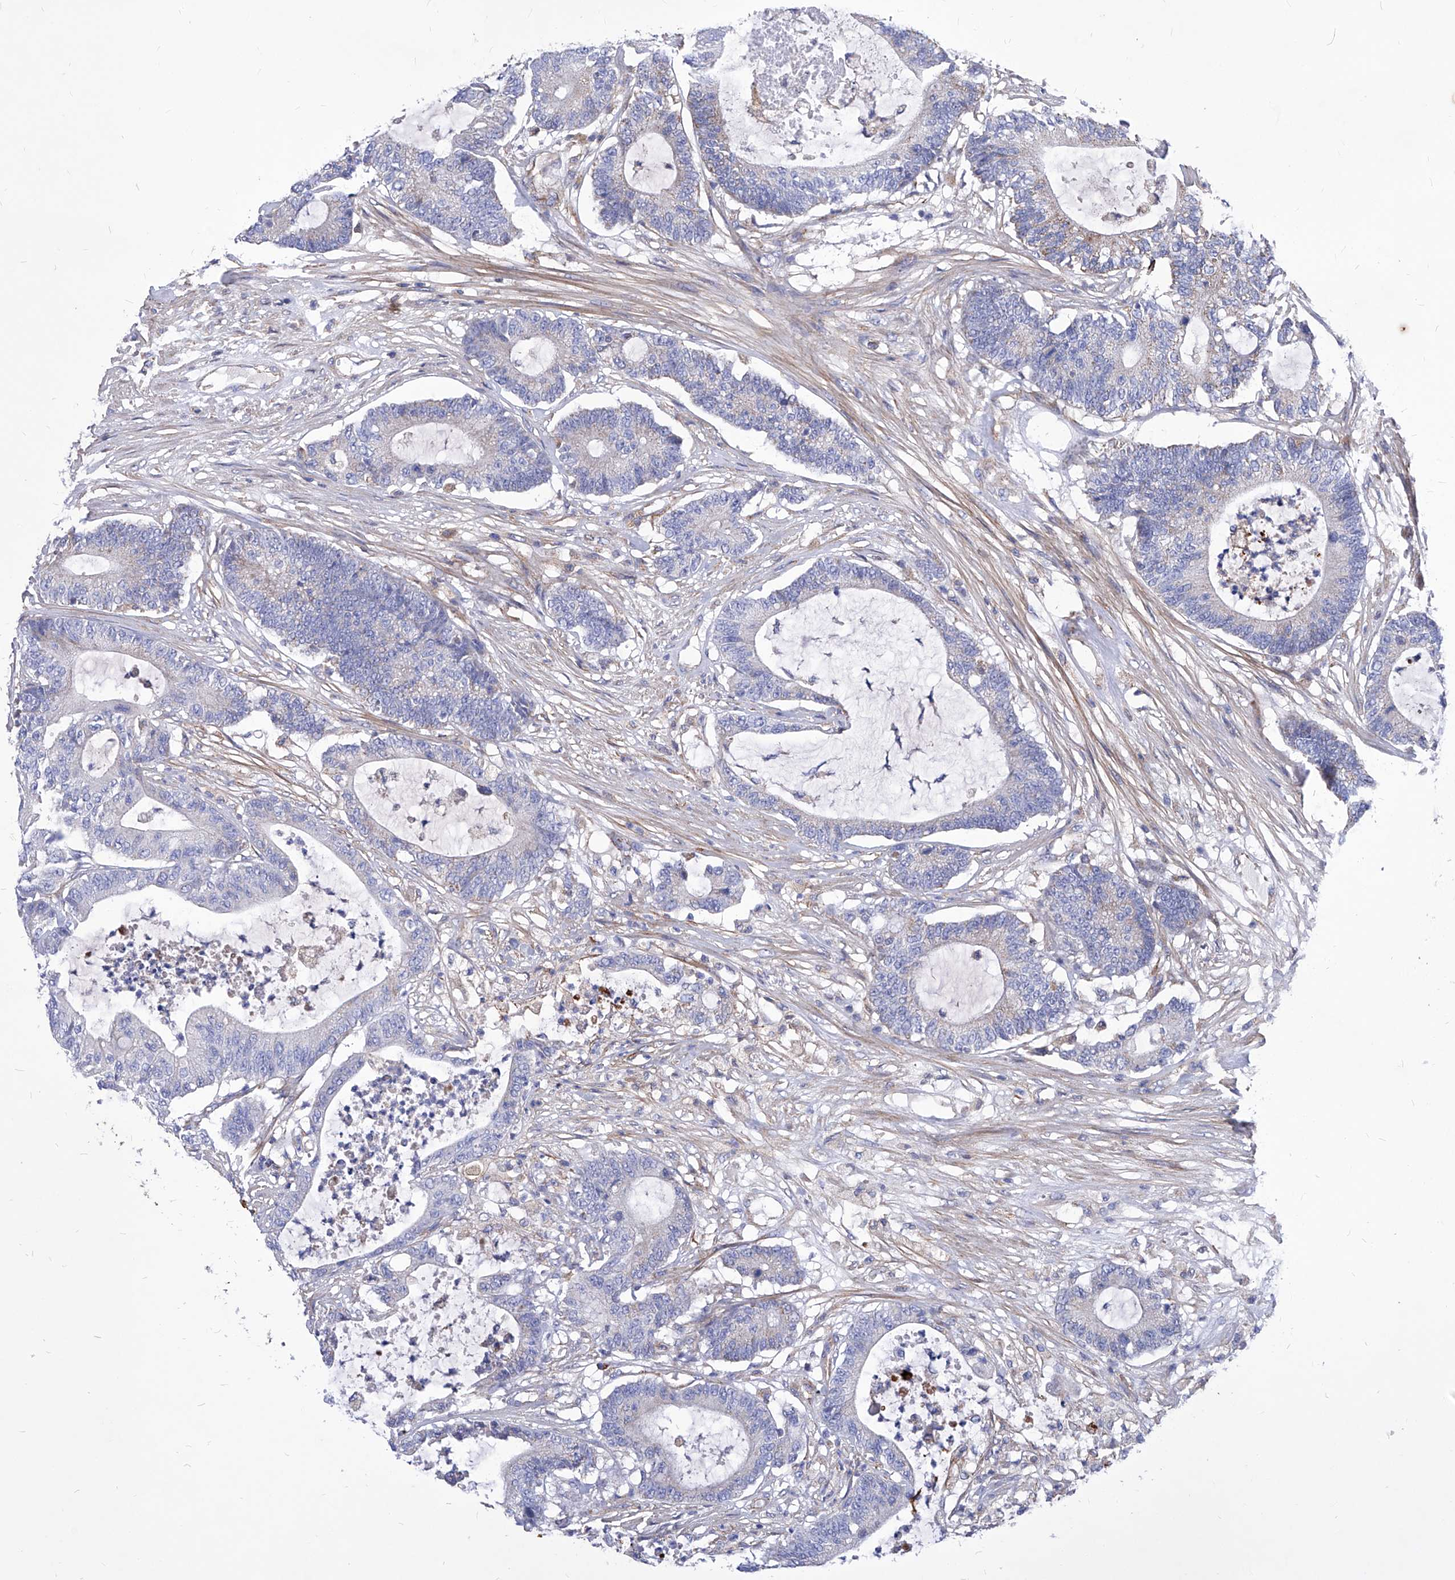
{"staining": {"intensity": "weak", "quantity": "<25%", "location": "cytoplasmic/membranous"}, "tissue": "colorectal cancer", "cell_type": "Tumor cells", "image_type": "cancer", "snomed": [{"axis": "morphology", "description": "Adenocarcinoma, NOS"}, {"axis": "topography", "description": "Colon"}], "caption": "Immunohistochemistry (IHC) photomicrograph of neoplastic tissue: human colorectal cancer (adenocarcinoma) stained with DAB displays no significant protein staining in tumor cells.", "gene": "HRNR", "patient": {"sex": "female", "age": 84}}